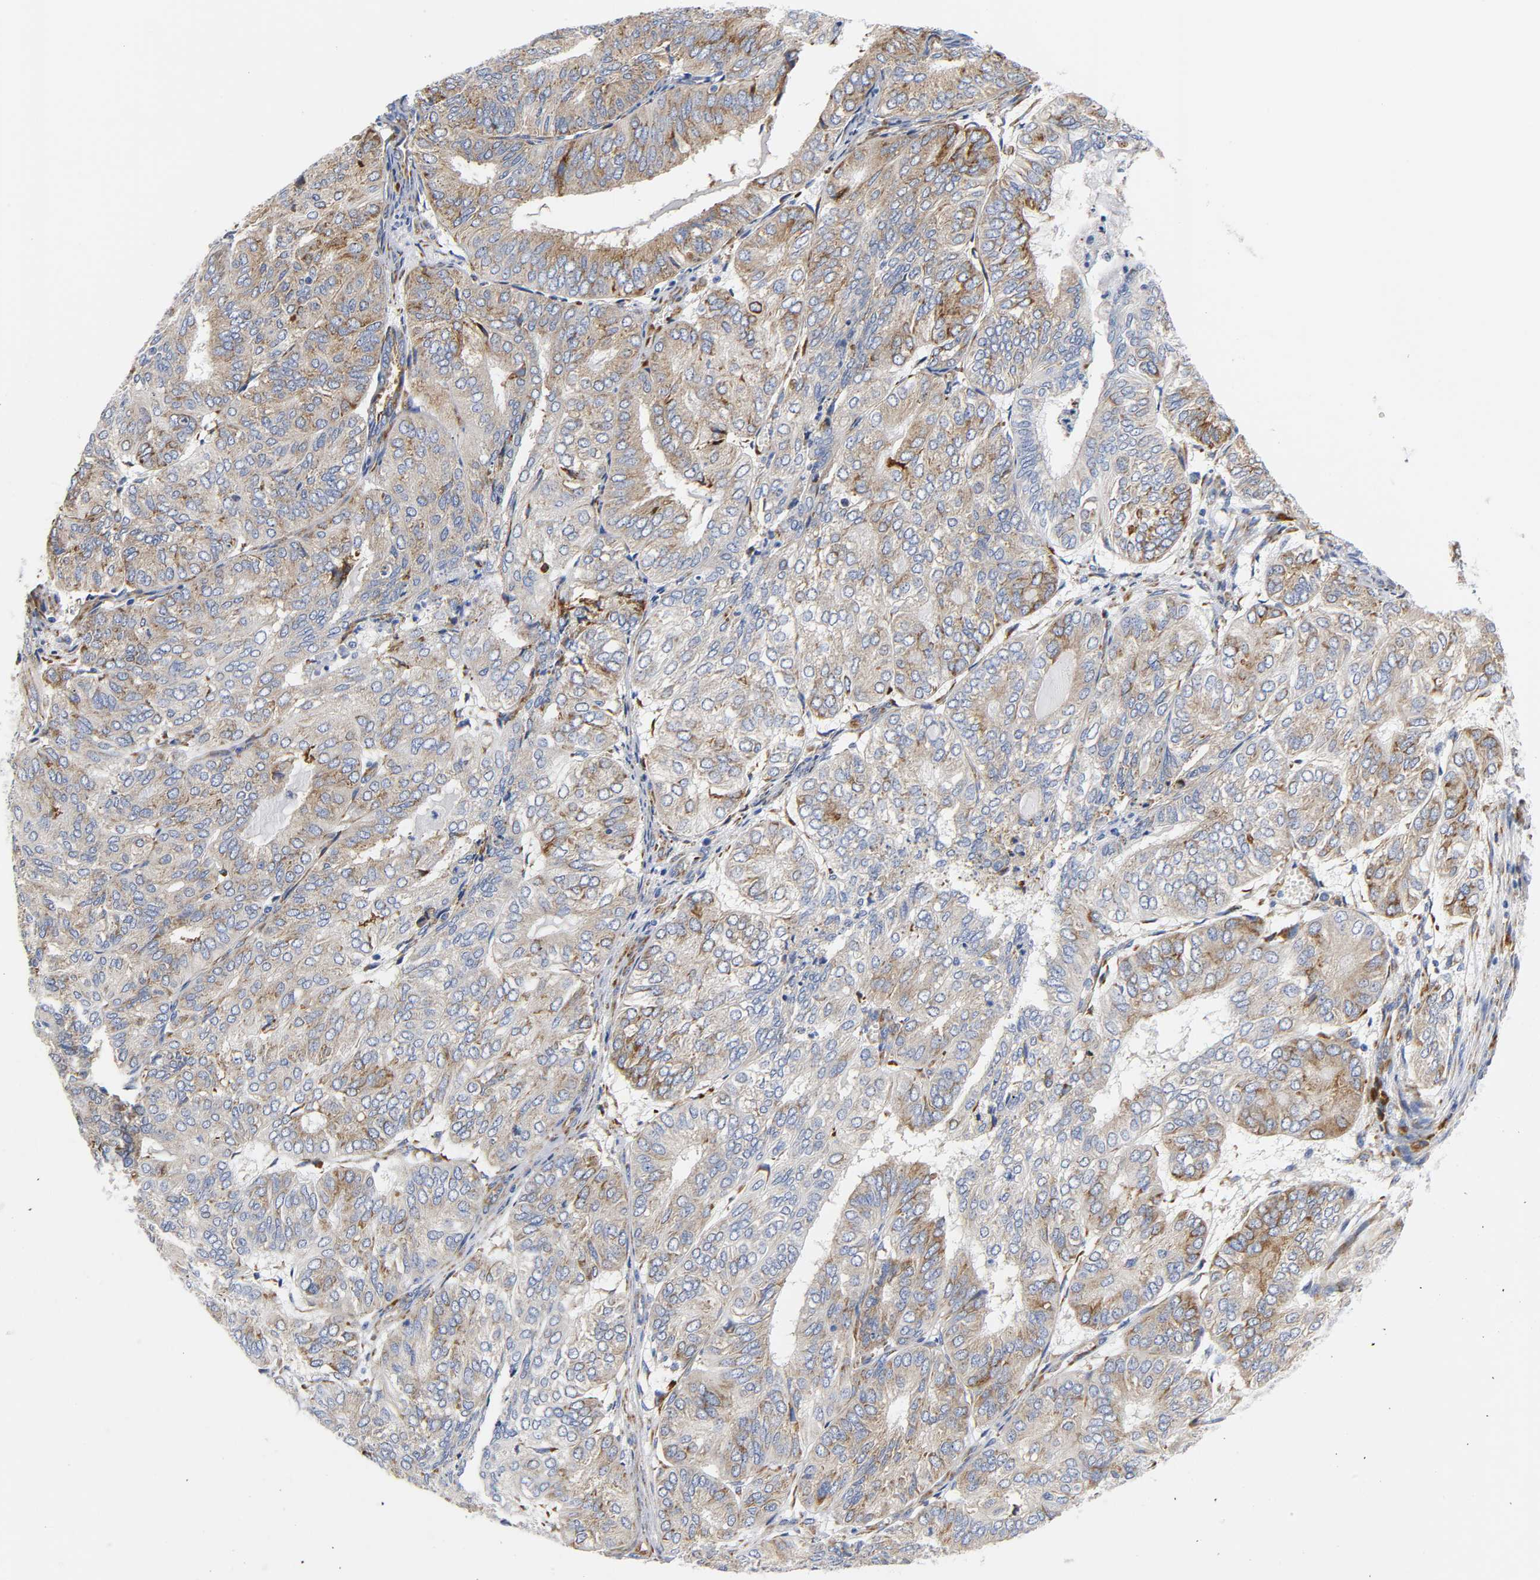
{"staining": {"intensity": "moderate", "quantity": ">75%", "location": "cytoplasmic/membranous"}, "tissue": "endometrial cancer", "cell_type": "Tumor cells", "image_type": "cancer", "snomed": [{"axis": "morphology", "description": "Adenocarcinoma, NOS"}, {"axis": "topography", "description": "Uterus"}], "caption": "Endometrial adenocarcinoma tissue displays moderate cytoplasmic/membranous positivity in approximately >75% of tumor cells", "gene": "REL", "patient": {"sex": "female", "age": 60}}